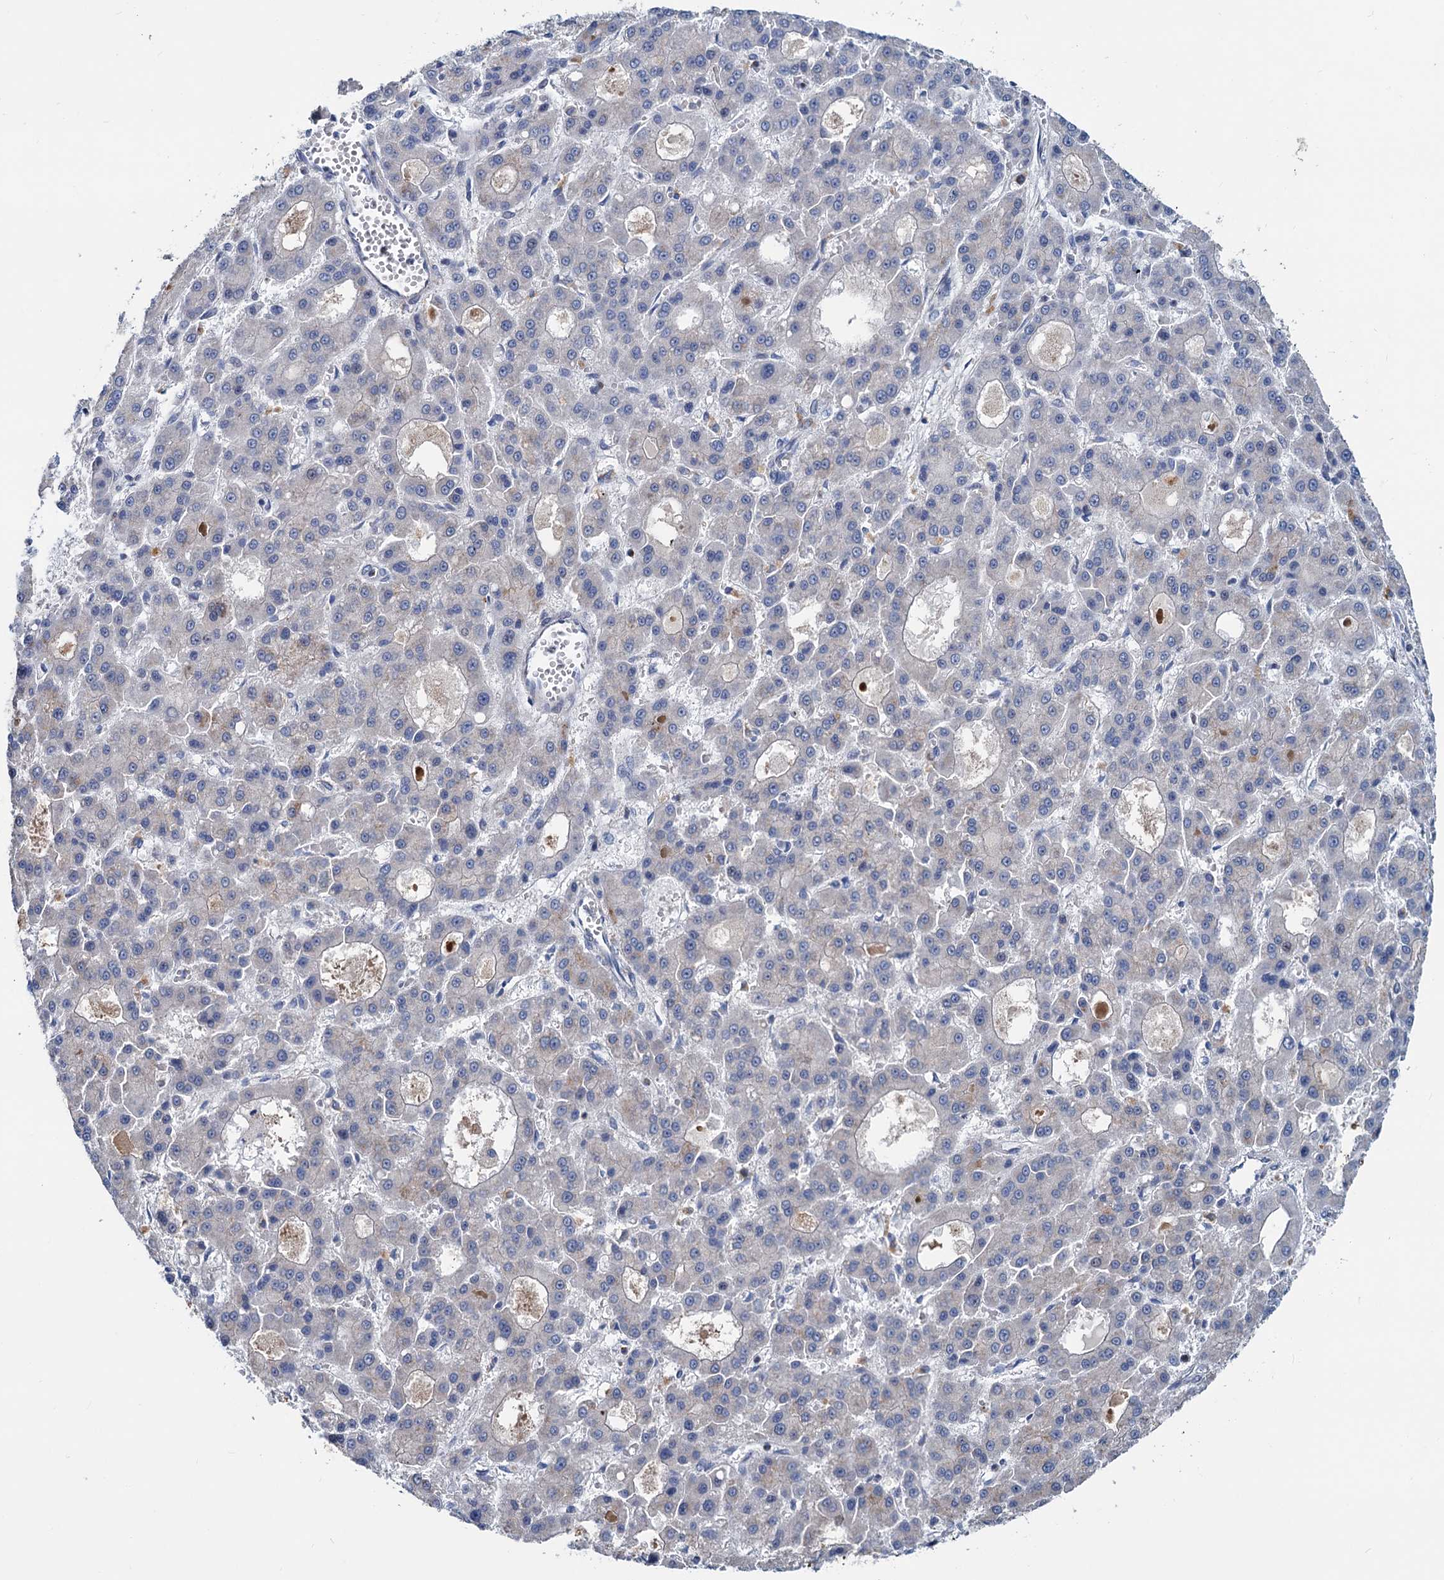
{"staining": {"intensity": "negative", "quantity": "none", "location": "none"}, "tissue": "liver cancer", "cell_type": "Tumor cells", "image_type": "cancer", "snomed": [{"axis": "morphology", "description": "Carcinoma, Hepatocellular, NOS"}, {"axis": "topography", "description": "Liver"}], "caption": "This is an IHC micrograph of liver cancer. There is no expression in tumor cells.", "gene": "LRCH4", "patient": {"sex": "male", "age": 70}}